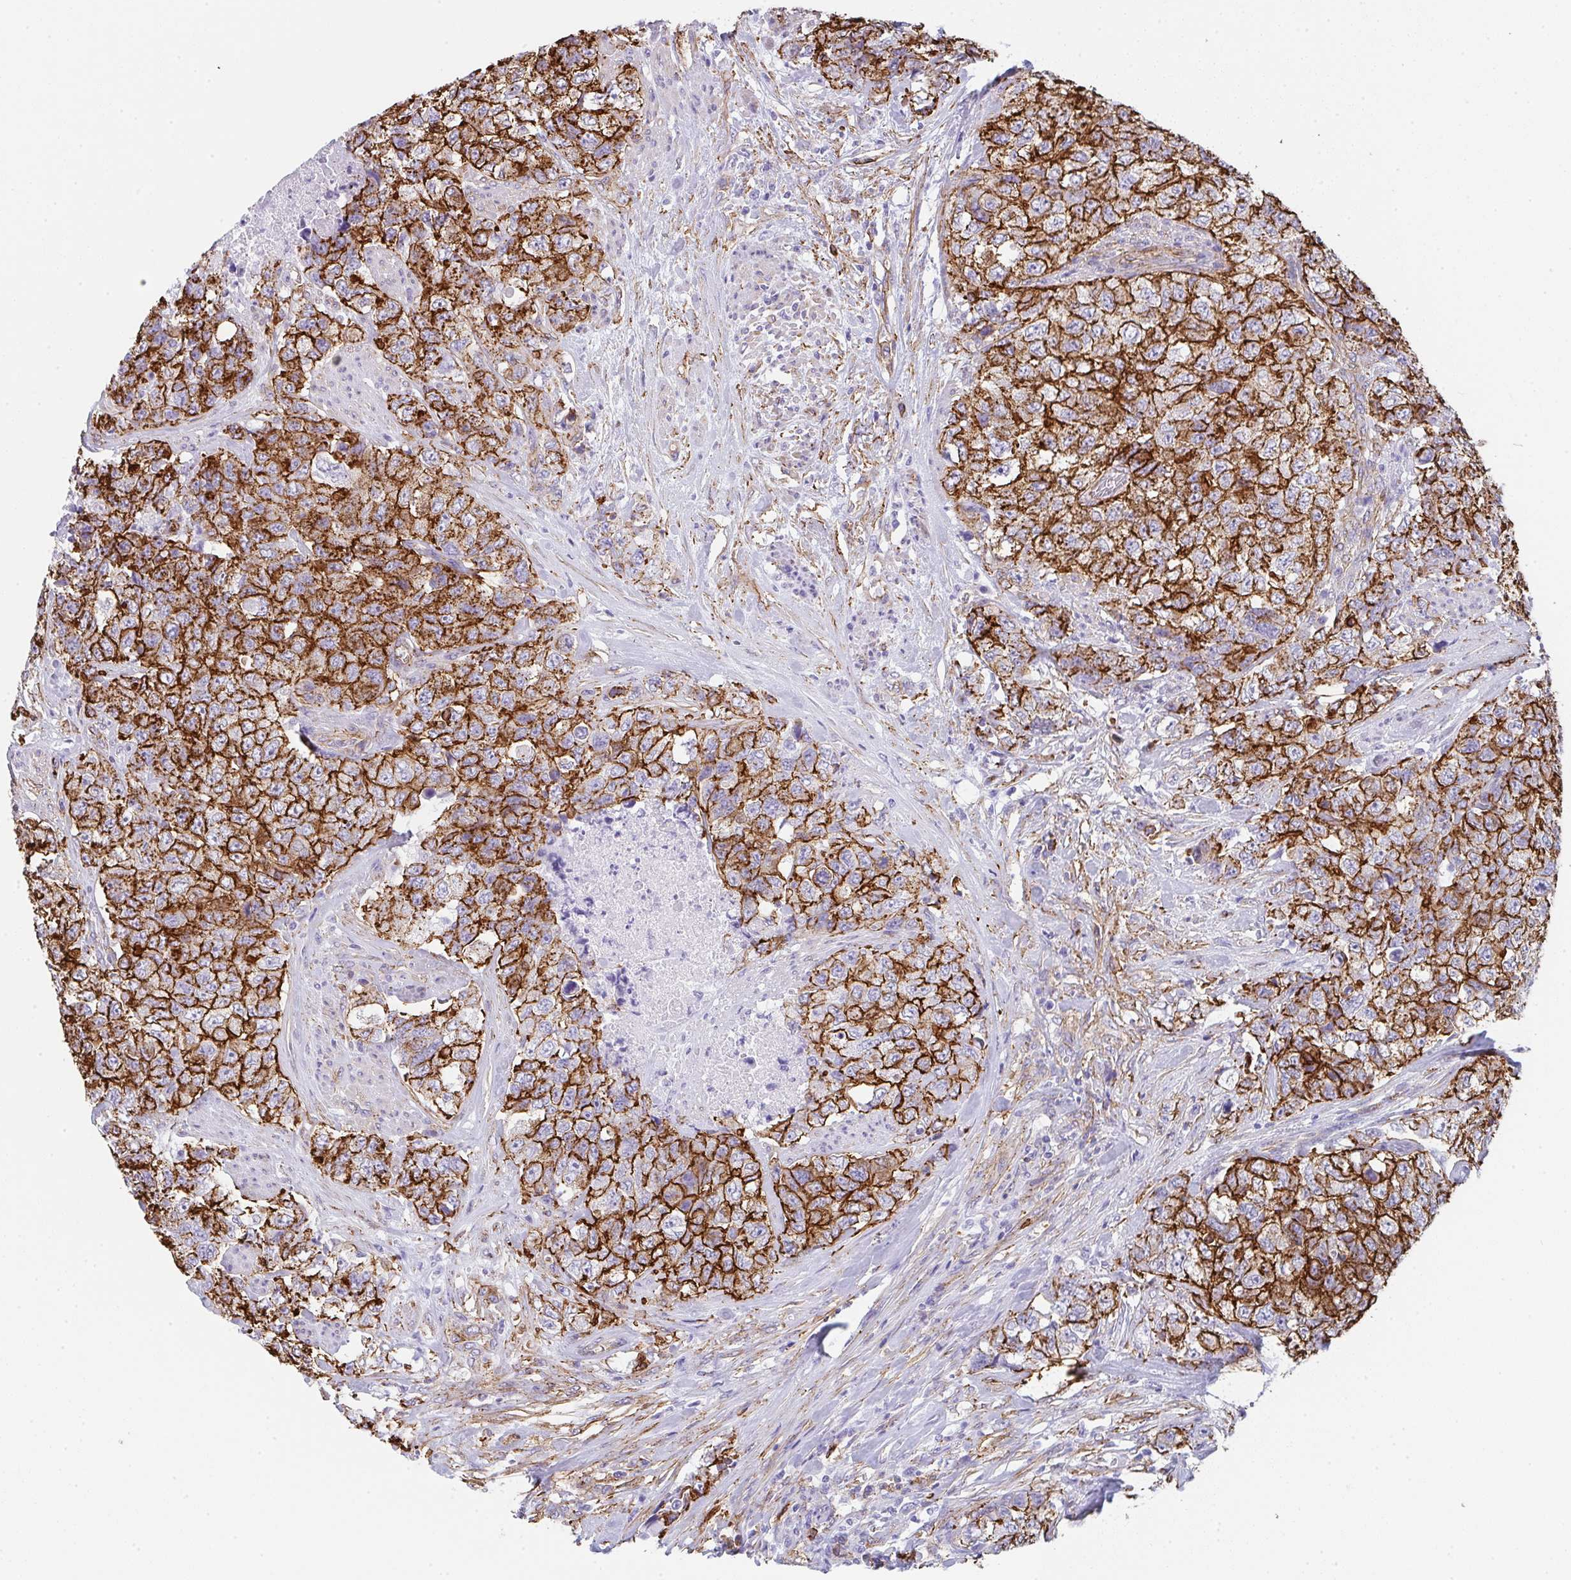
{"staining": {"intensity": "strong", "quantity": ">75%", "location": "cytoplasmic/membranous"}, "tissue": "urothelial cancer", "cell_type": "Tumor cells", "image_type": "cancer", "snomed": [{"axis": "morphology", "description": "Urothelial carcinoma, High grade"}, {"axis": "topography", "description": "Urinary bladder"}], "caption": "An immunohistochemistry (IHC) photomicrograph of neoplastic tissue is shown. Protein staining in brown labels strong cytoplasmic/membranous positivity in urothelial cancer within tumor cells.", "gene": "DBN1", "patient": {"sex": "female", "age": 78}}